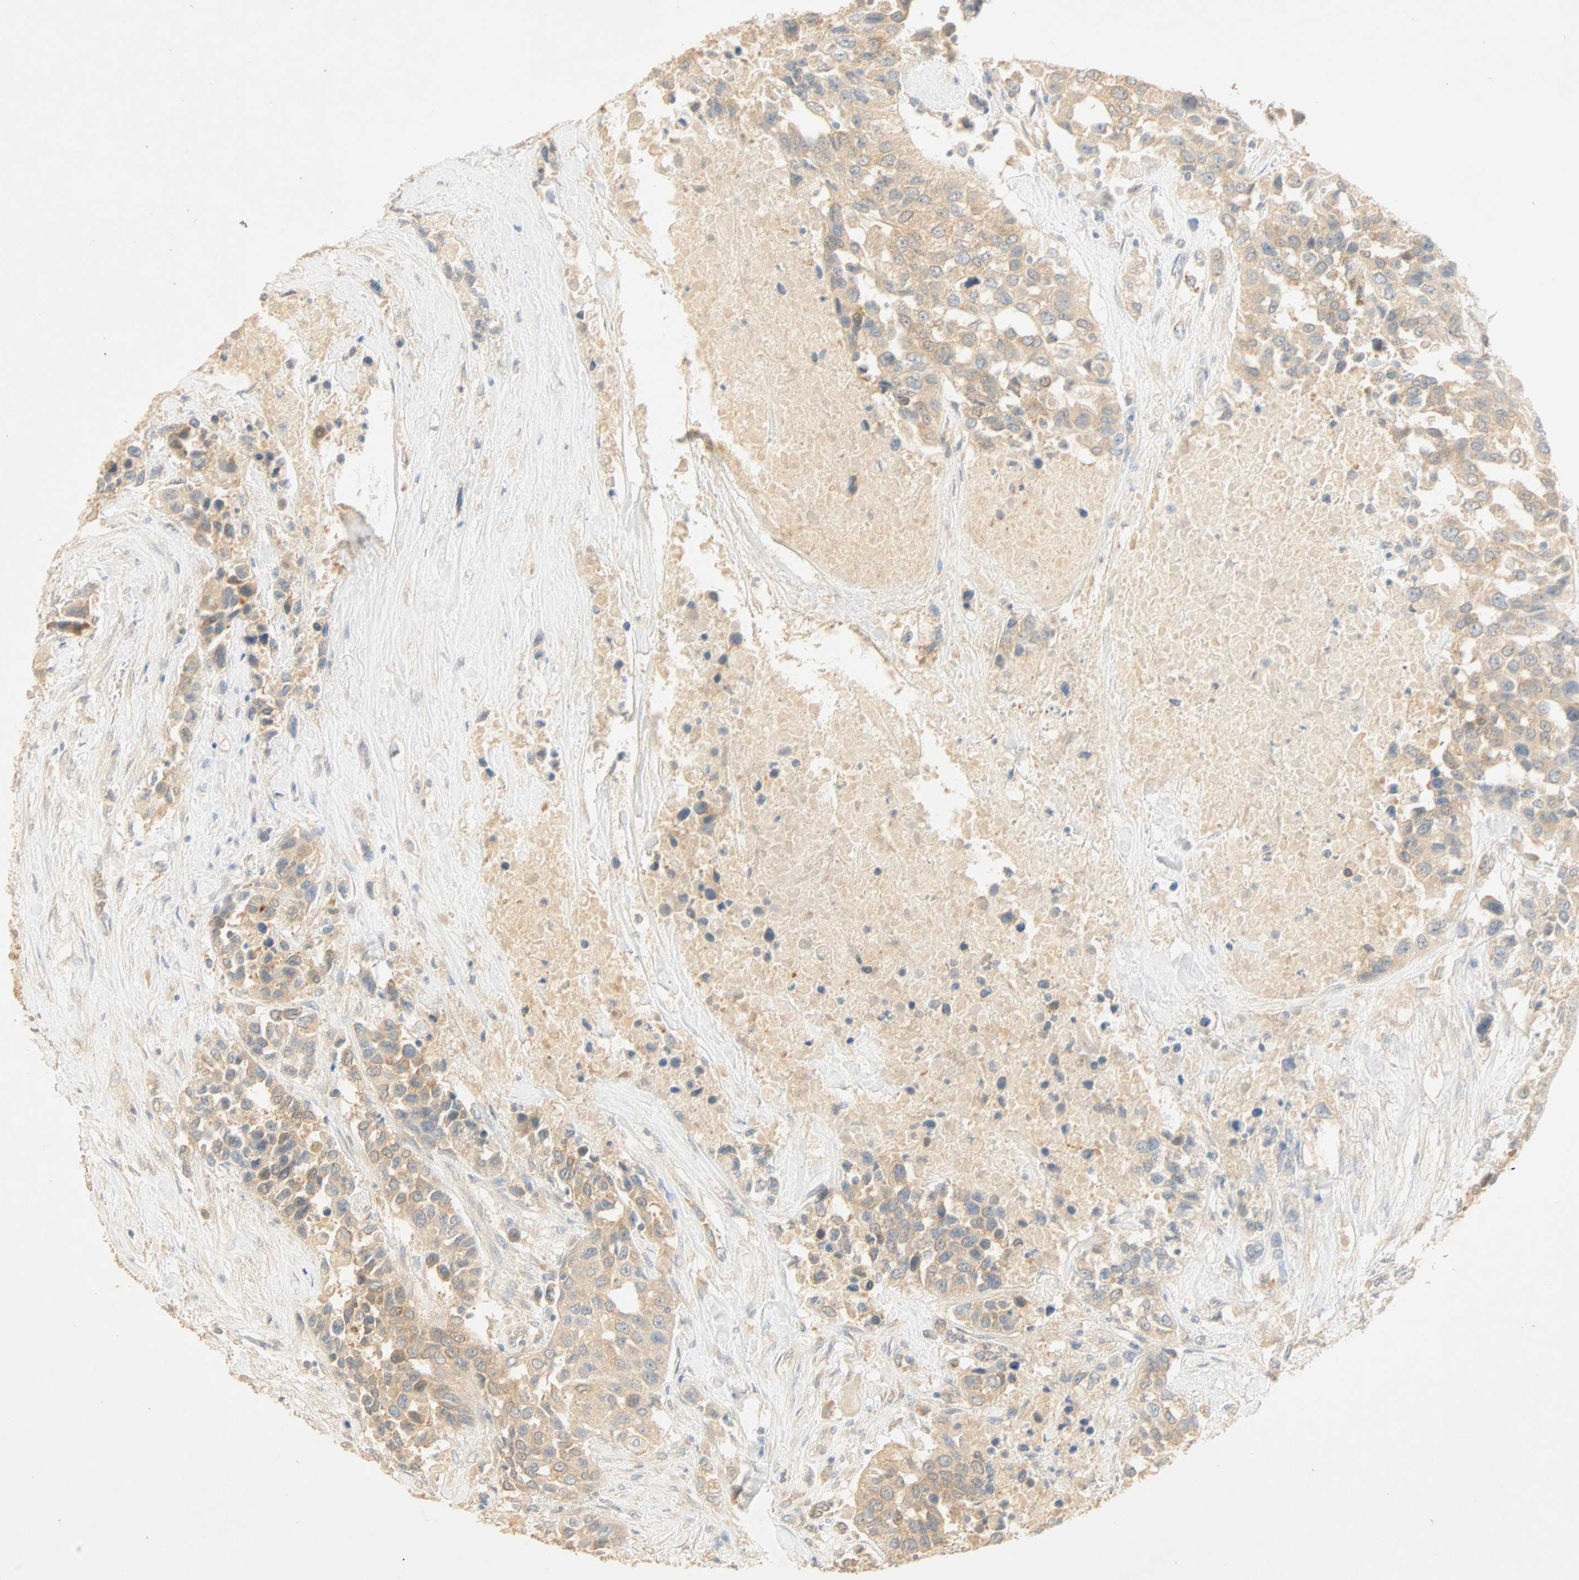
{"staining": {"intensity": "moderate", "quantity": ">75%", "location": "cytoplasmic/membranous"}, "tissue": "urothelial cancer", "cell_type": "Tumor cells", "image_type": "cancer", "snomed": [{"axis": "morphology", "description": "Urothelial carcinoma, High grade"}, {"axis": "topography", "description": "Urinary bladder"}], "caption": "Protein staining of urothelial cancer tissue demonstrates moderate cytoplasmic/membranous staining in about >75% of tumor cells.", "gene": "SELENBP1", "patient": {"sex": "female", "age": 80}}